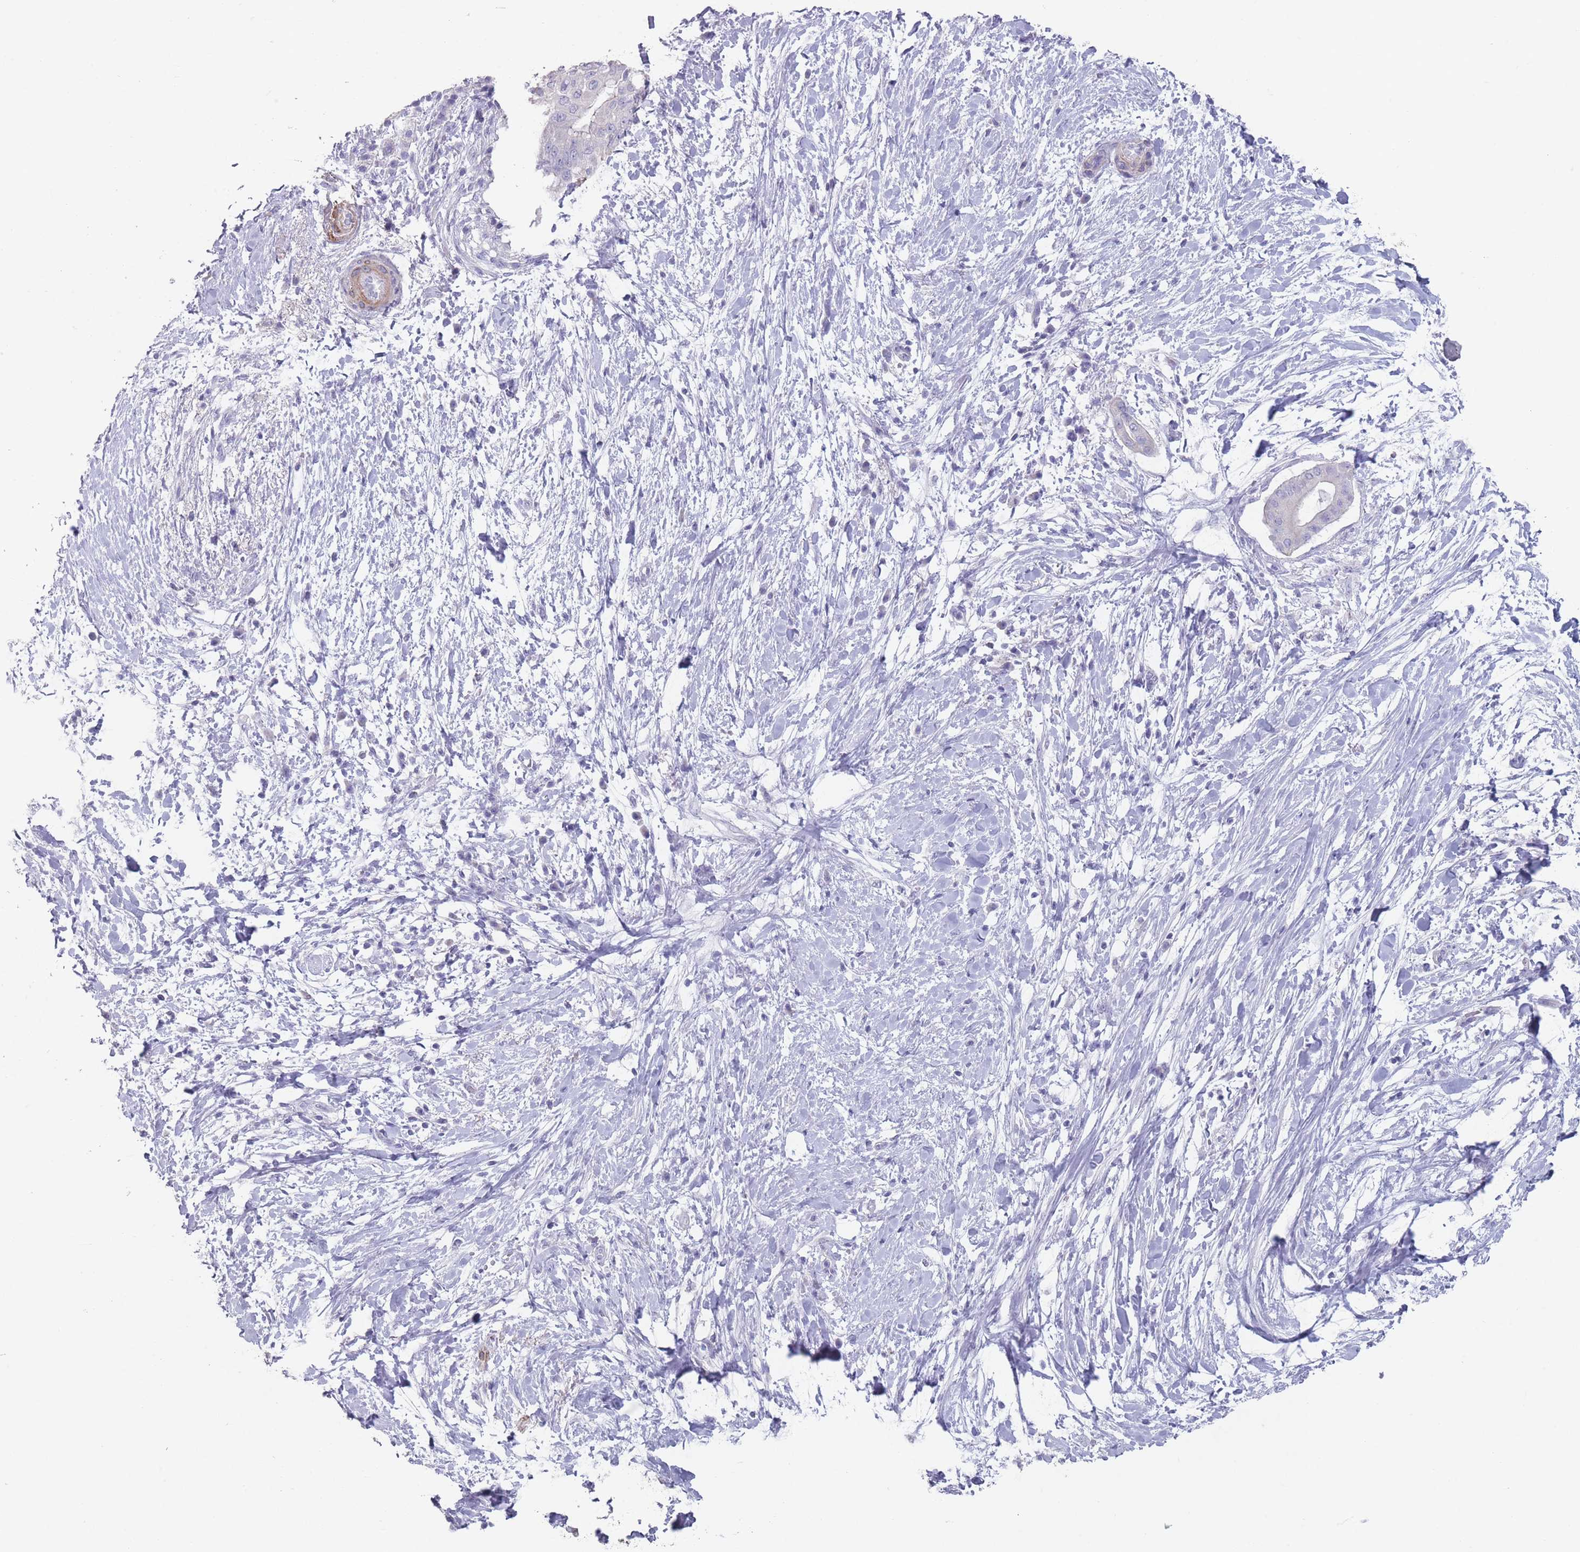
{"staining": {"intensity": "negative", "quantity": "none", "location": "none"}, "tissue": "pancreatic cancer", "cell_type": "Tumor cells", "image_type": "cancer", "snomed": [{"axis": "morphology", "description": "Adenocarcinoma, NOS"}, {"axis": "topography", "description": "Pancreas"}], "caption": "Immunohistochemical staining of pancreatic cancer demonstrates no significant staining in tumor cells.", "gene": "RHBG", "patient": {"sex": "male", "age": 68}}